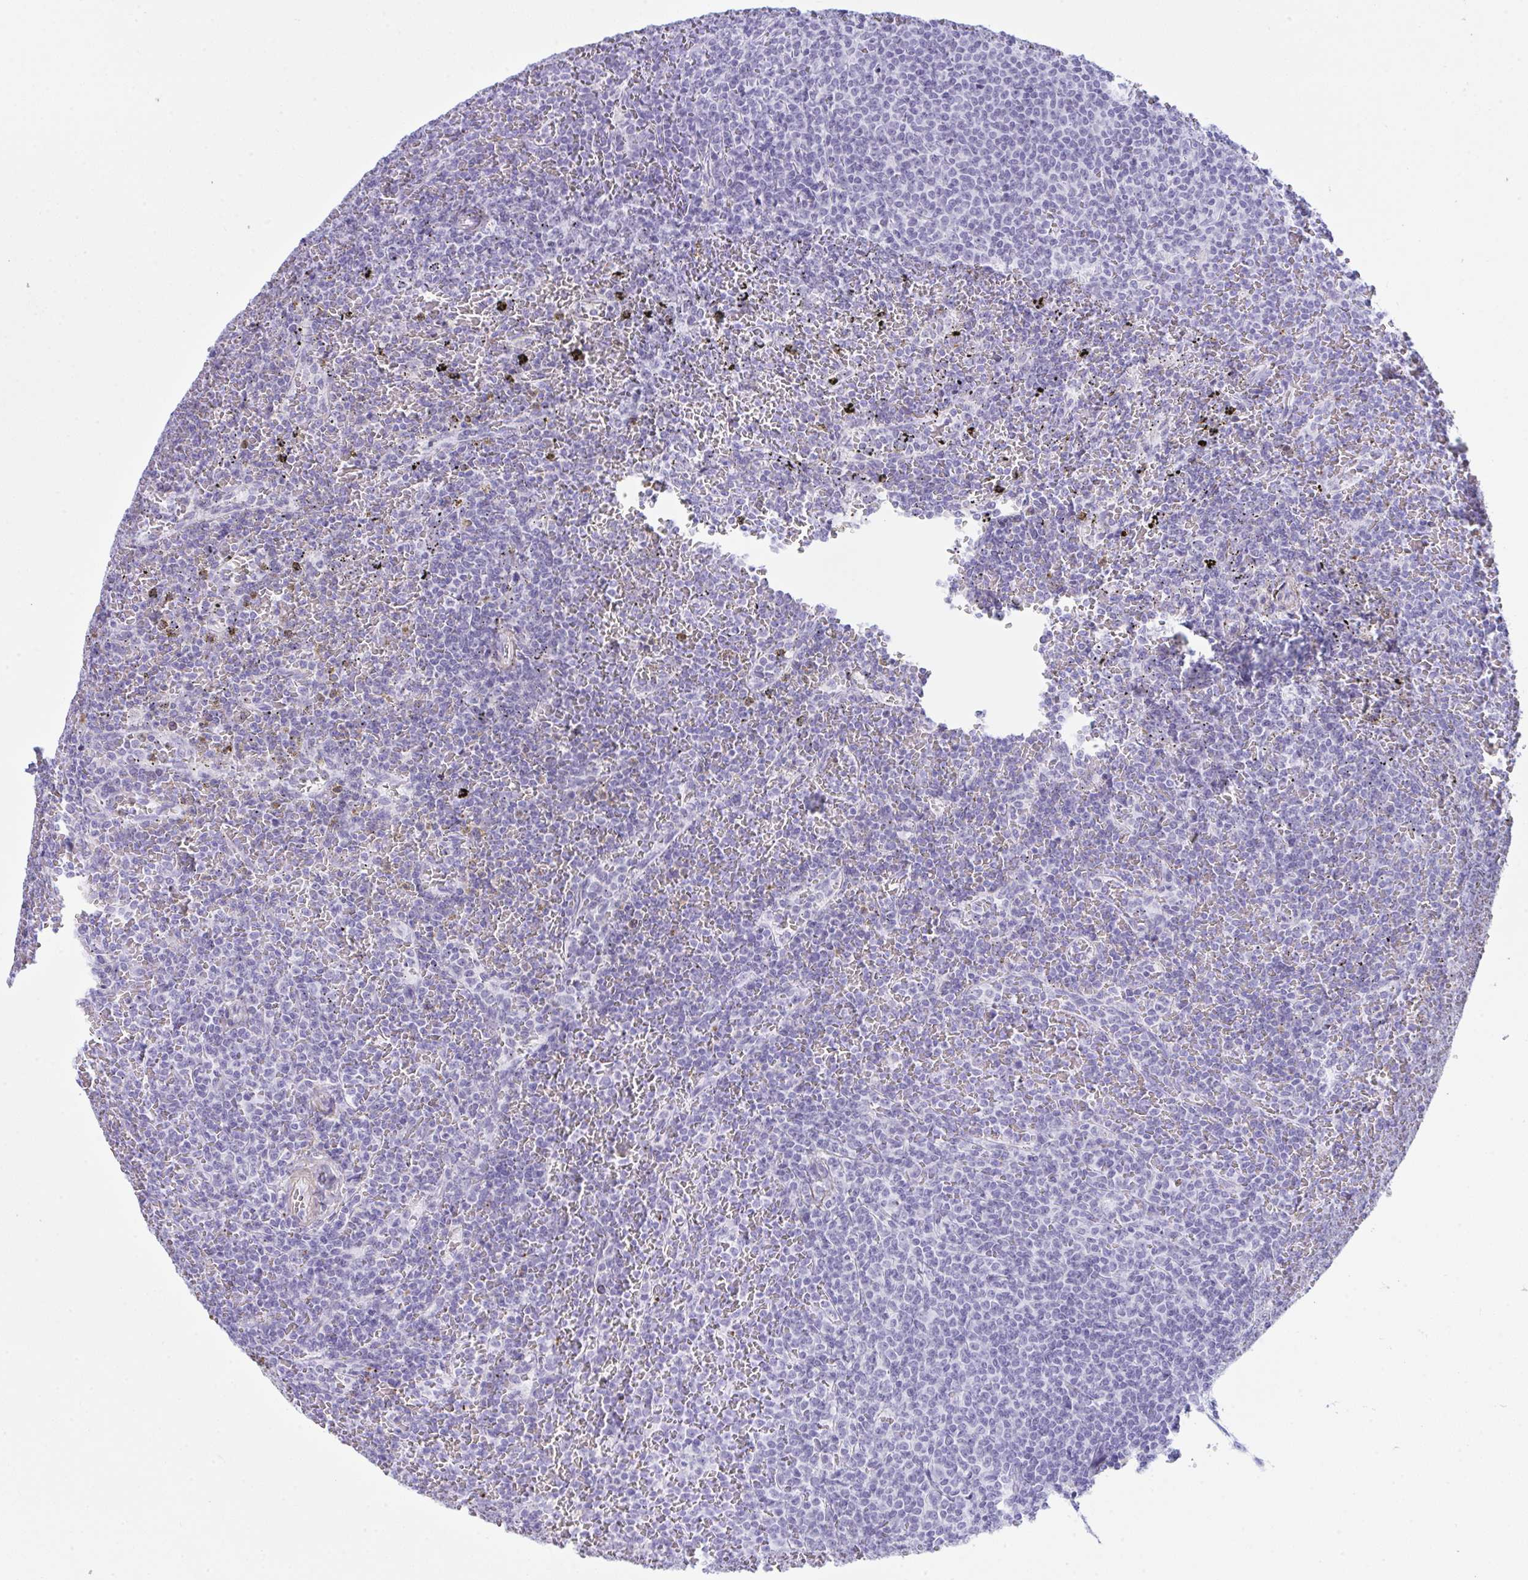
{"staining": {"intensity": "negative", "quantity": "none", "location": "none"}, "tissue": "lymphoma", "cell_type": "Tumor cells", "image_type": "cancer", "snomed": [{"axis": "morphology", "description": "Malignant lymphoma, non-Hodgkin's type, Low grade"}, {"axis": "topography", "description": "Spleen"}], "caption": "High power microscopy micrograph of an immunohistochemistry (IHC) photomicrograph of lymphoma, revealing no significant positivity in tumor cells. (Immunohistochemistry, brightfield microscopy, high magnification).", "gene": "ELN", "patient": {"sex": "female", "age": 77}}